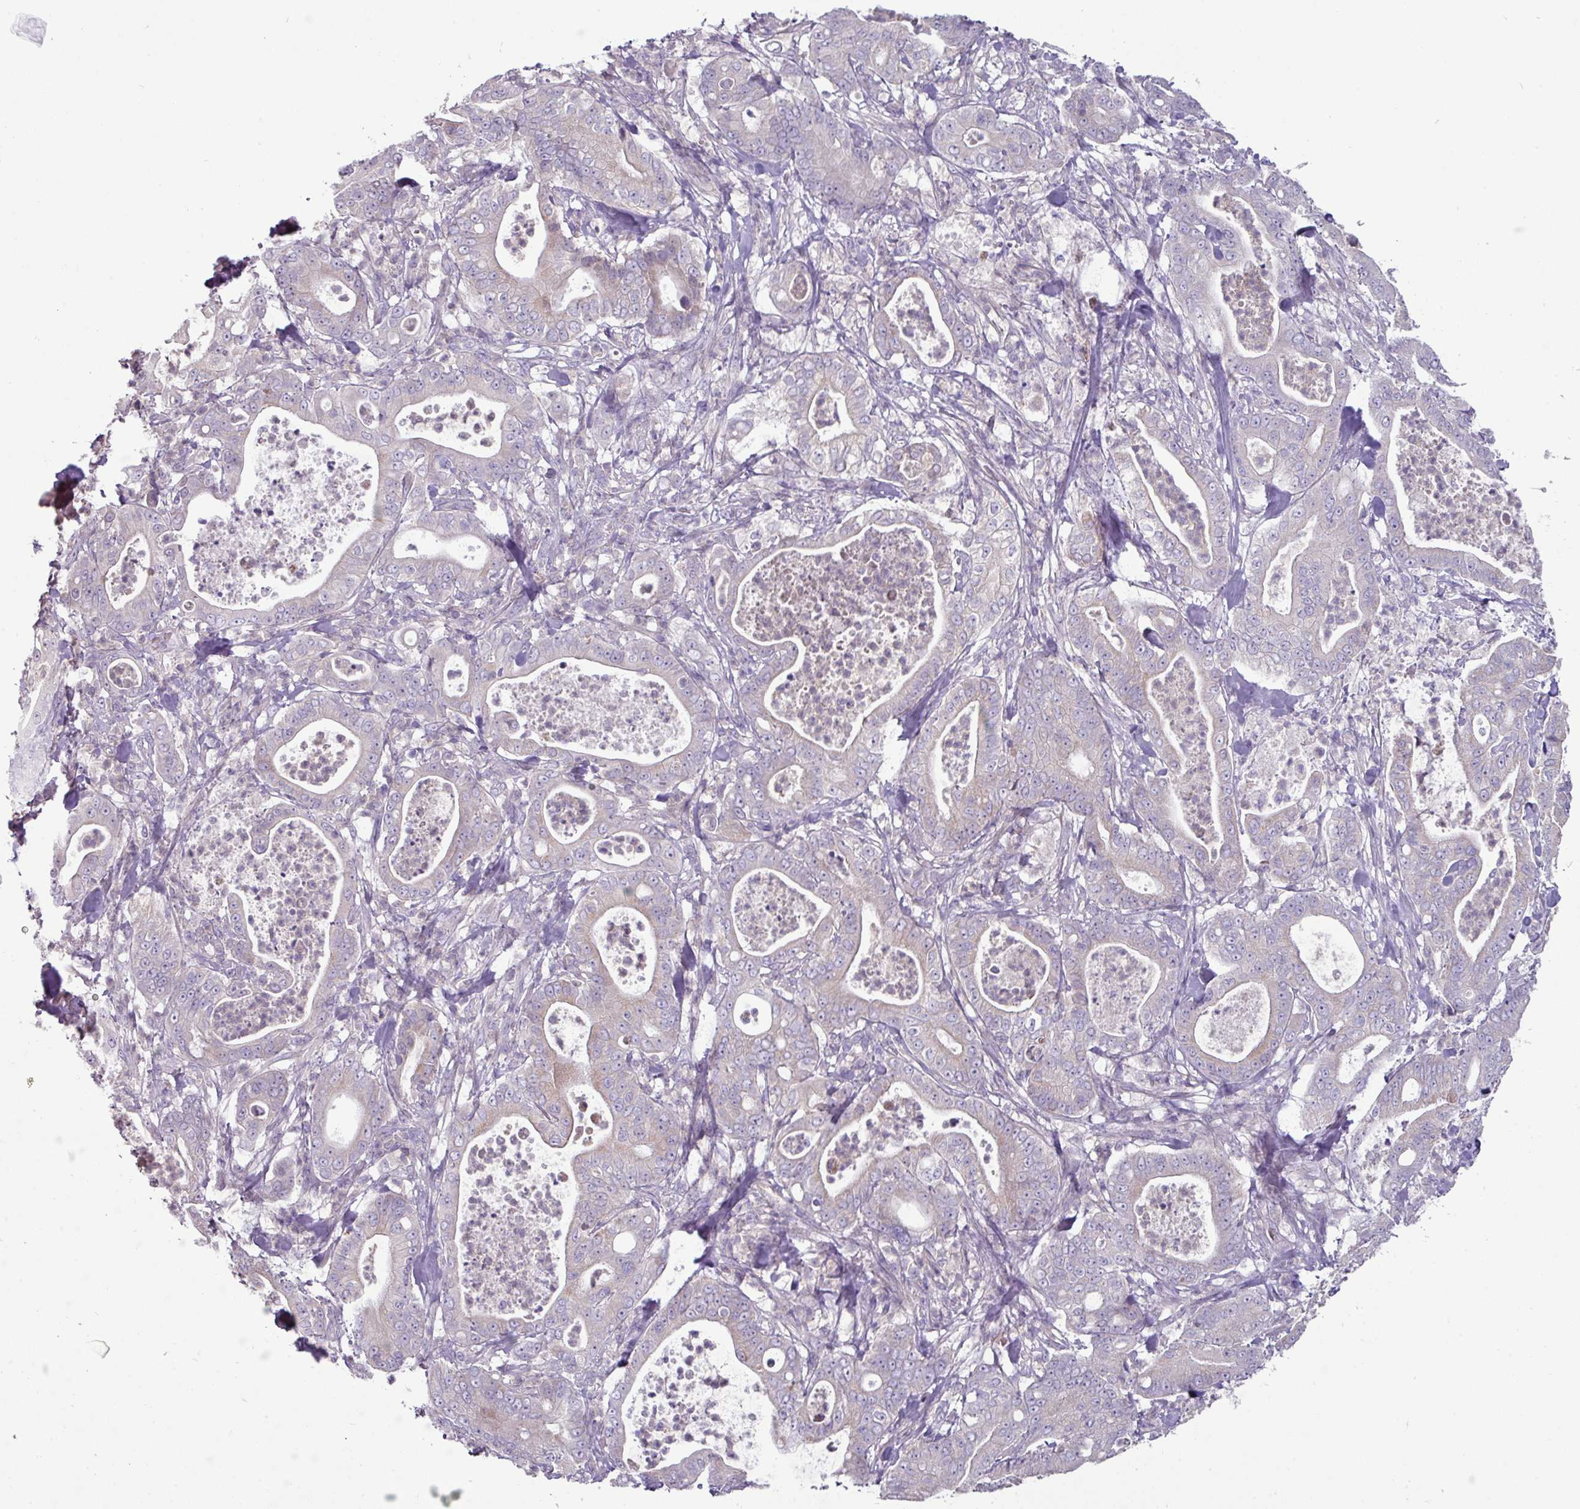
{"staining": {"intensity": "negative", "quantity": "none", "location": "none"}, "tissue": "pancreatic cancer", "cell_type": "Tumor cells", "image_type": "cancer", "snomed": [{"axis": "morphology", "description": "Adenocarcinoma, NOS"}, {"axis": "topography", "description": "Pancreas"}], "caption": "High power microscopy image of an IHC histopathology image of pancreatic adenocarcinoma, revealing no significant expression in tumor cells.", "gene": "TRAPPC1", "patient": {"sex": "male", "age": 71}}